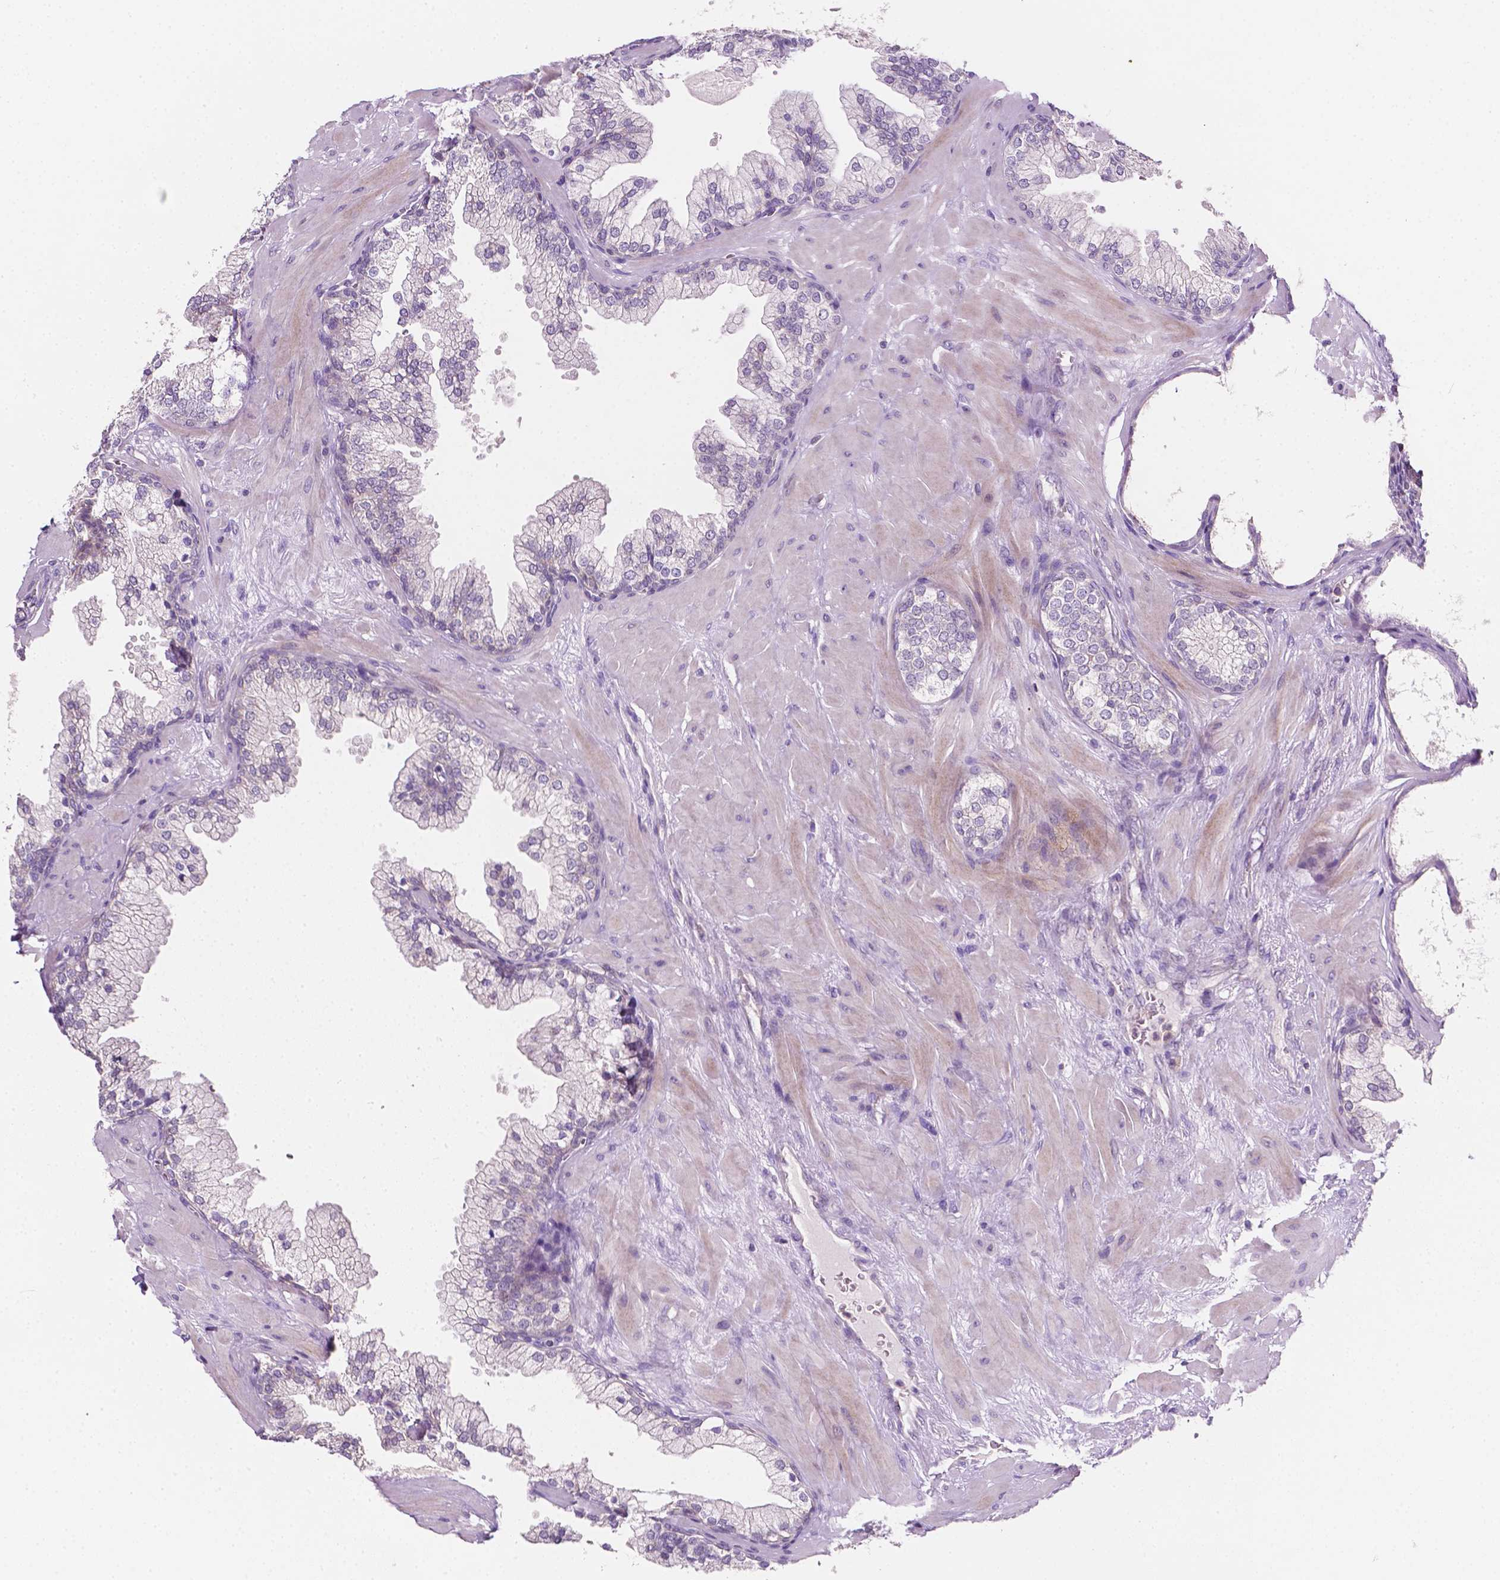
{"staining": {"intensity": "negative", "quantity": "none", "location": "none"}, "tissue": "prostate", "cell_type": "Glandular cells", "image_type": "normal", "snomed": [{"axis": "morphology", "description": "Normal tissue, NOS"}, {"axis": "topography", "description": "Prostate"}, {"axis": "topography", "description": "Peripheral nerve tissue"}], "caption": "Immunohistochemistry of unremarkable prostate shows no expression in glandular cells. The staining is performed using DAB (3,3'-diaminobenzidine) brown chromogen with nuclei counter-stained in using hematoxylin.", "gene": "EGFR", "patient": {"sex": "male", "age": 61}}